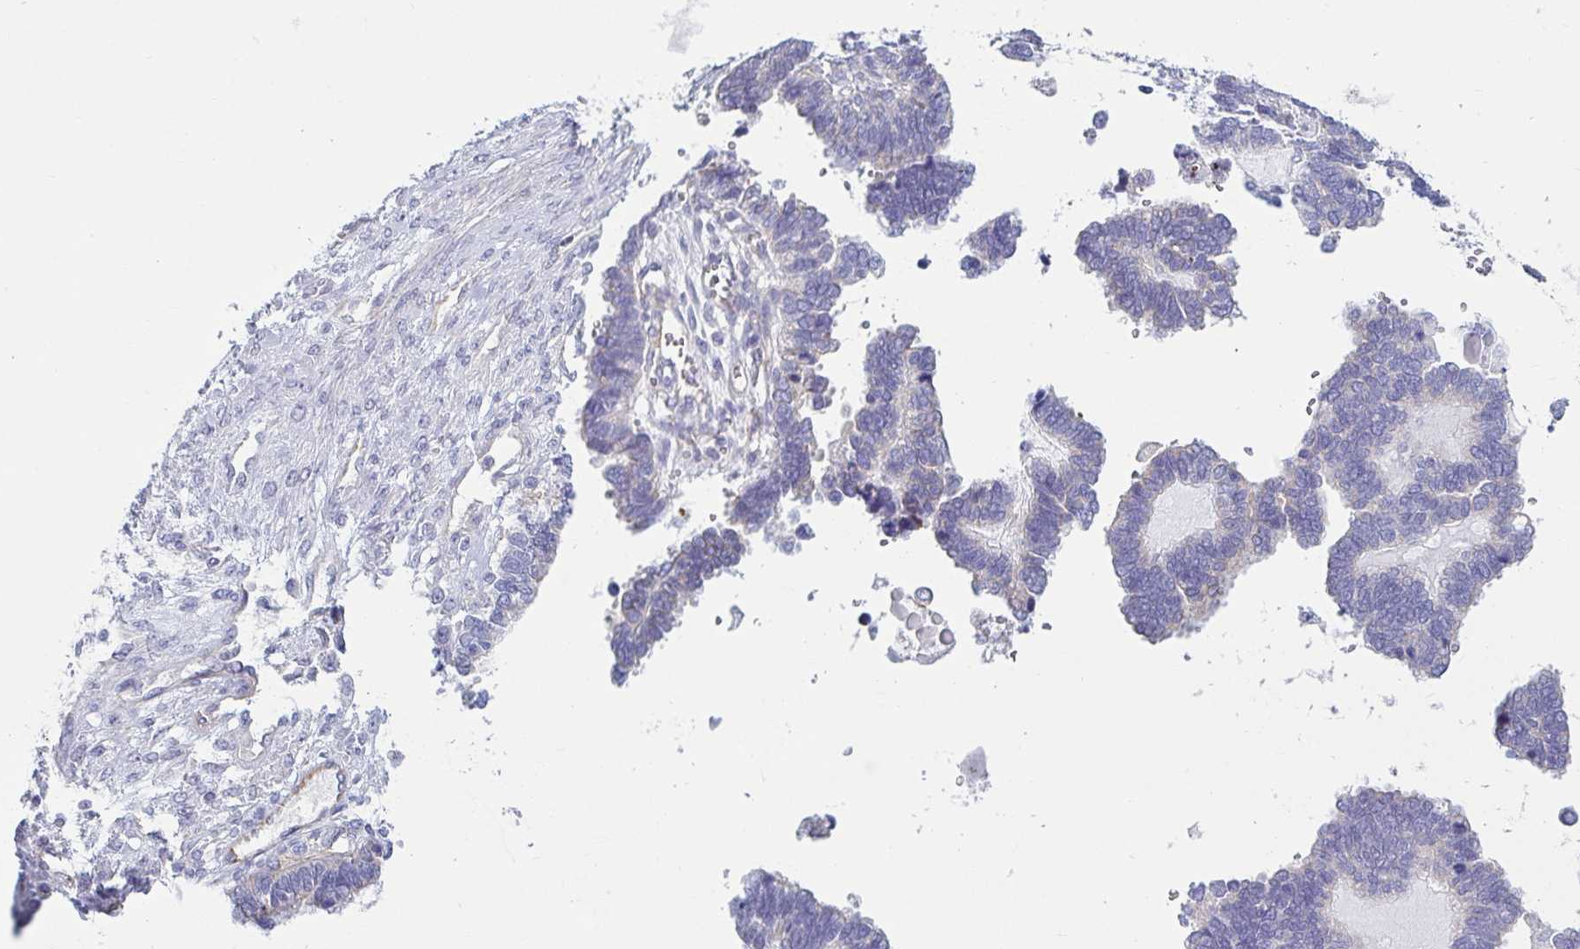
{"staining": {"intensity": "negative", "quantity": "none", "location": "none"}, "tissue": "ovarian cancer", "cell_type": "Tumor cells", "image_type": "cancer", "snomed": [{"axis": "morphology", "description": "Cystadenocarcinoma, serous, NOS"}, {"axis": "topography", "description": "Ovary"}], "caption": "Immunohistochemistry (IHC) of ovarian cancer (serous cystadenocarcinoma) reveals no positivity in tumor cells.", "gene": "TNNI2", "patient": {"sex": "female", "age": 51}}